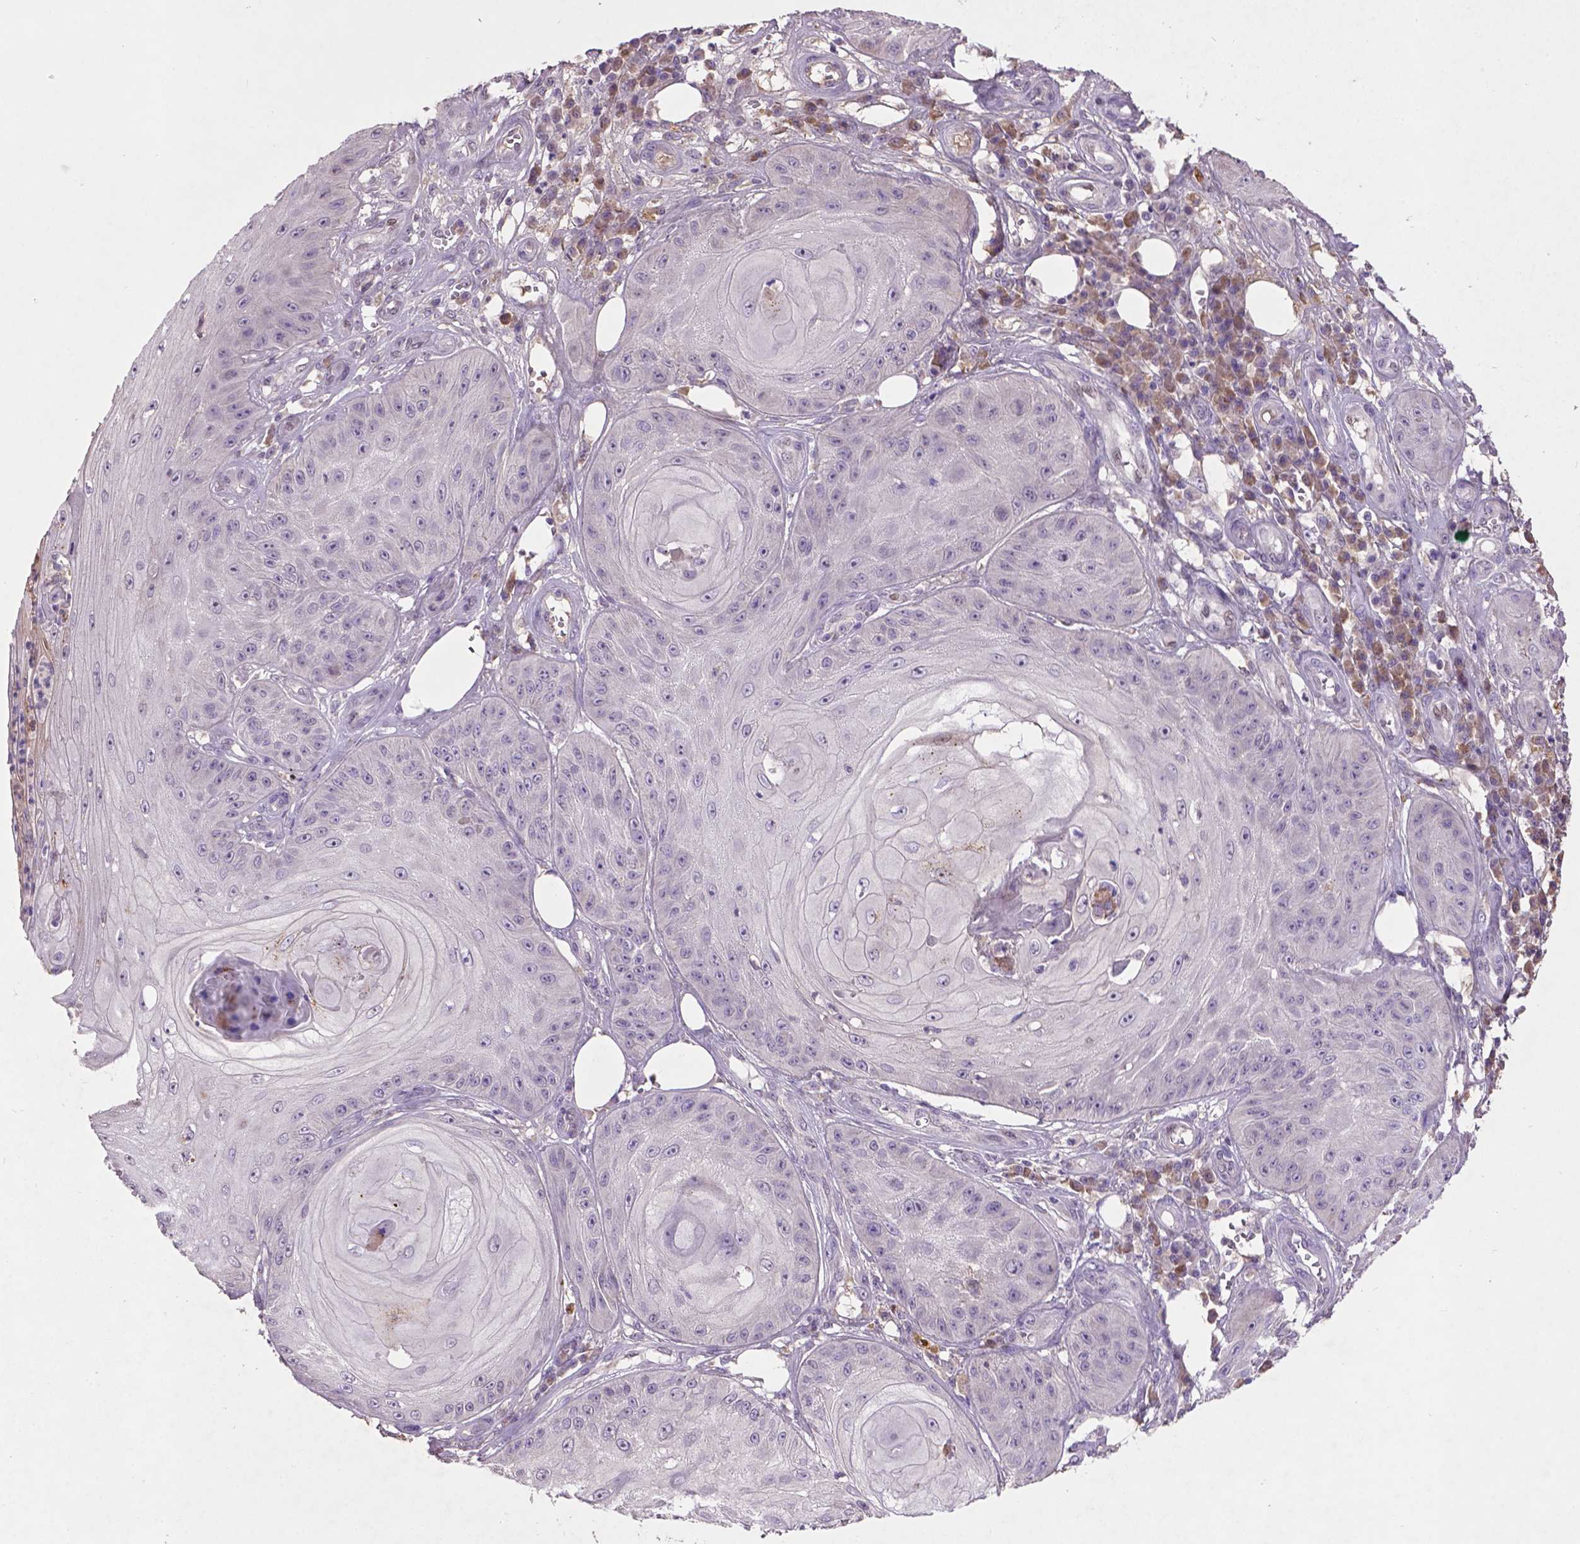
{"staining": {"intensity": "negative", "quantity": "none", "location": "none"}, "tissue": "skin cancer", "cell_type": "Tumor cells", "image_type": "cancer", "snomed": [{"axis": "morphology", "description": "Squamous cell carcinoma, NOS"}, {"axis": "topography", "description": "Skin"}], "caption": "A photomicrograph of human squamous cell carcinoma (skin) is negative for staining in tumor cells.", "gene": "SOX17", "patient": {"sex": "male", "age": 70}}